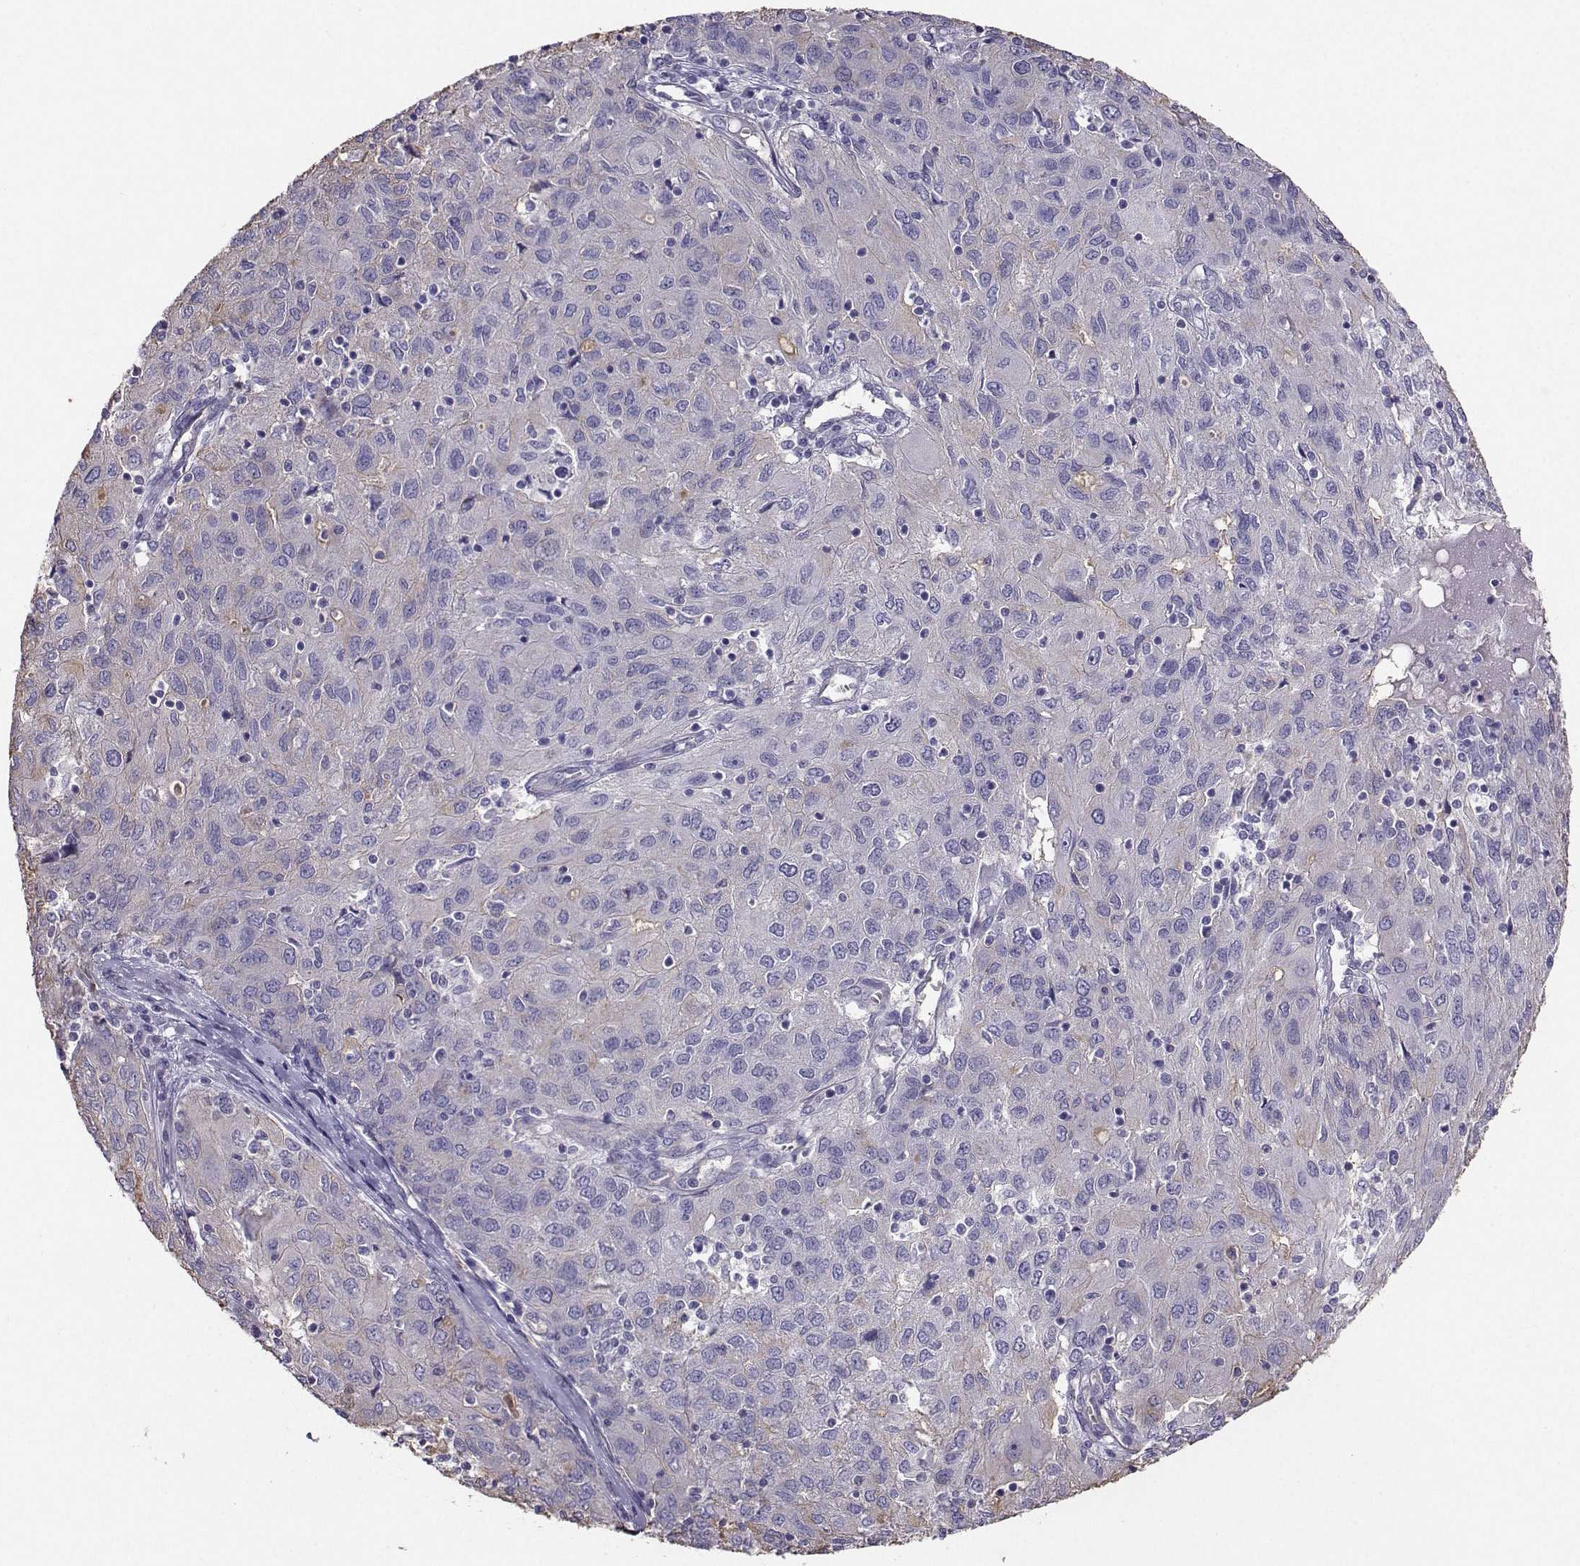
{"staining": {"intensity": "weak", "quantity": ">75%", "location": "cytoplasmic/membranous"}, "tissue": "ovarian cancer", "cell_type": "Tumor cells", "image_type": "cancer", "snomed": [{"axis": "morphology", "description": "Carcinoma, endometroid"}, {"axis": "topography", "description": "Ovary"}], "caption": "High-power microscopy captured an immunohistochemistry image of endometroid carcinoma (ovarian), revealing weak cytoplasmic/membranous staining in about >75% of tumor cells.", "gene": "CLUL1", "patient": {"sex": "female", "age": 50}}